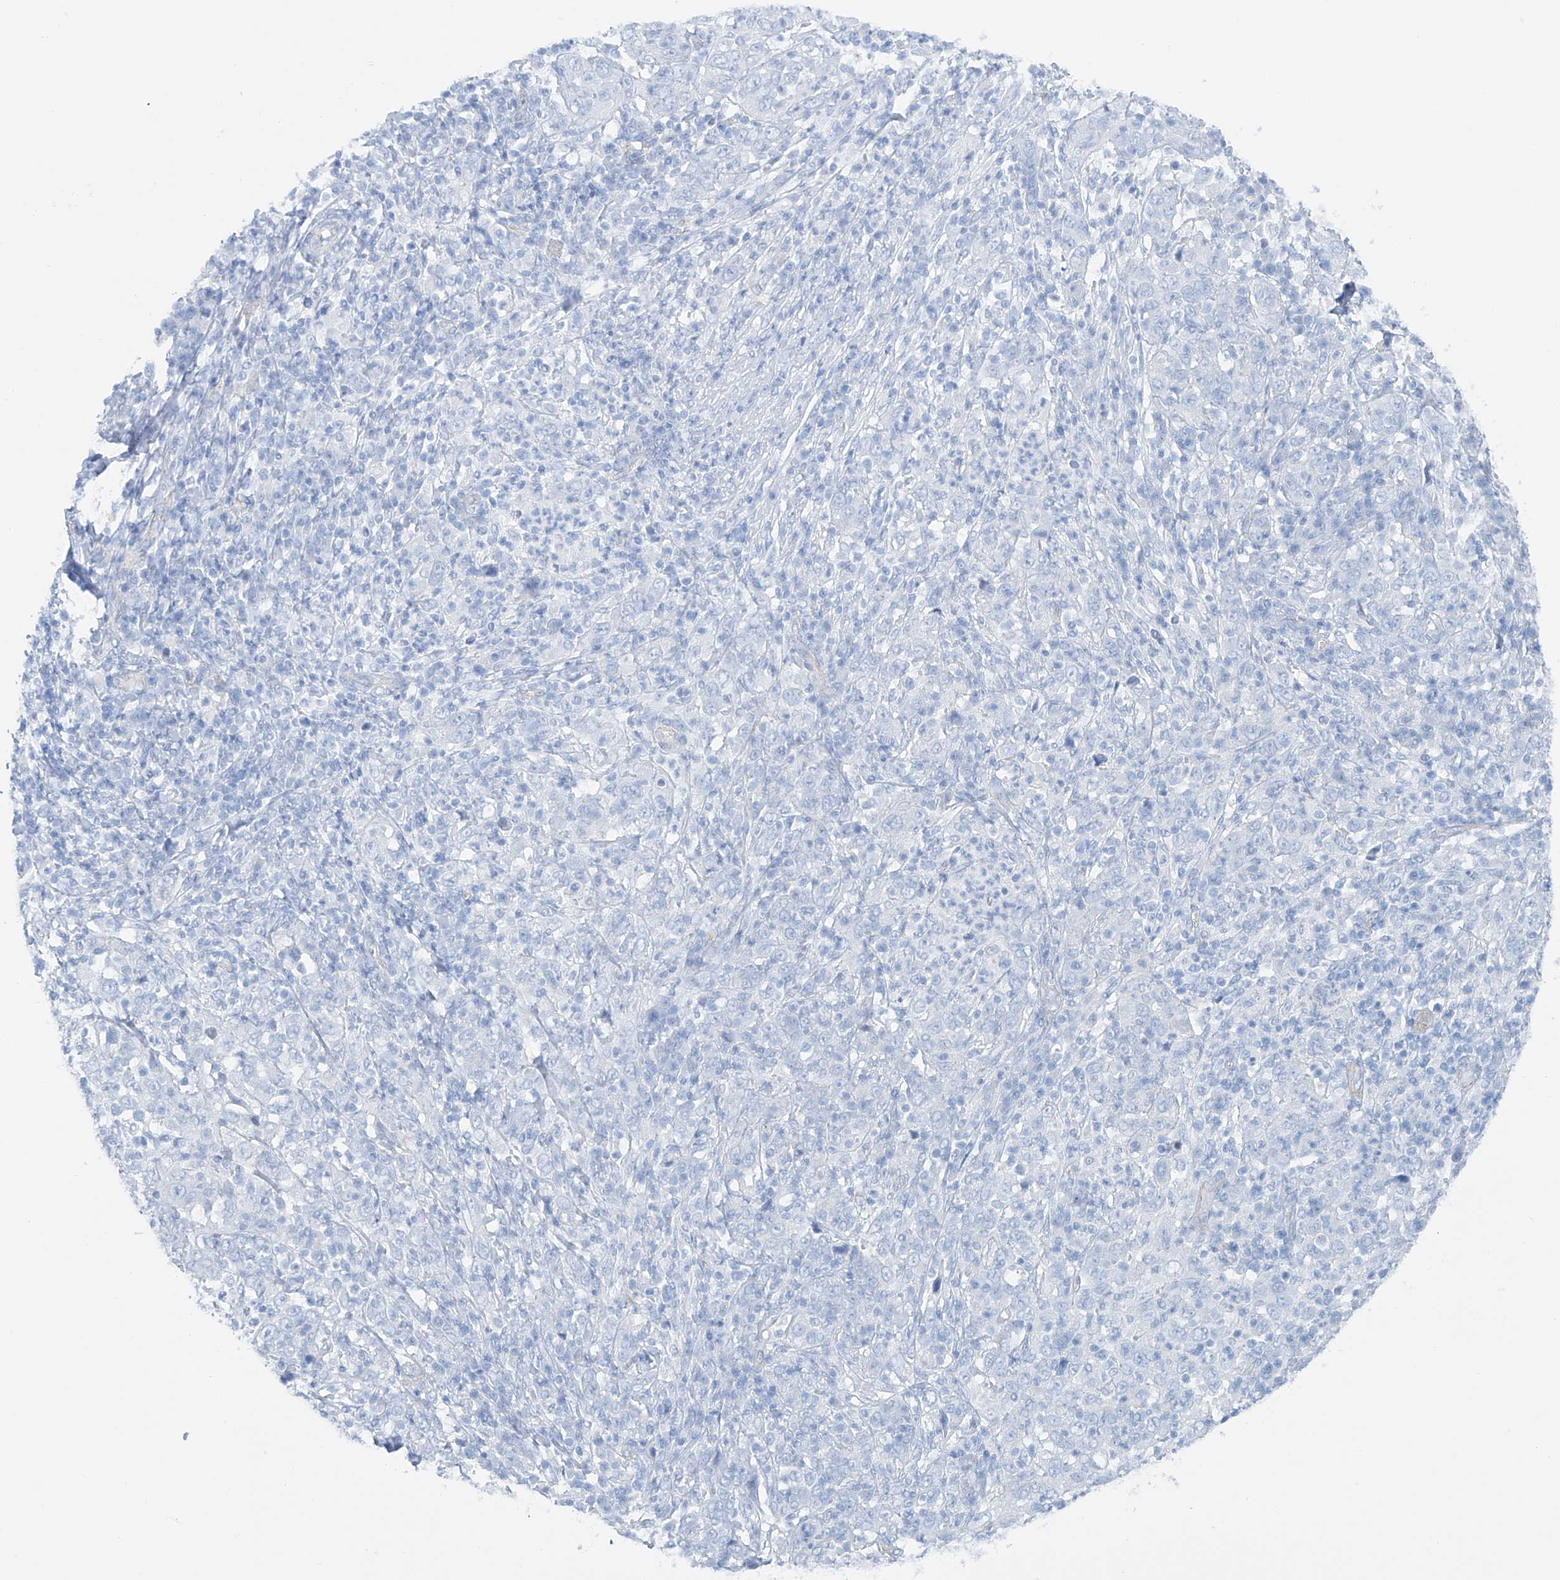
{"staining": {"intensity": "negative", "quantity": "none", "location": "none"}, "tissue": "cervical cancer", "cell_type": "Tumor cells", "image_type": "cancer", "snomed": [{"axis": "morphology", "description": "Squamous cell carcinoma, NOS"}, {"axis": "topography", "description": "Cervix"}], "caption": "Immunohistochemistry (IHC) photomicrograph of human cervical cancer stained for a protein (brown), which demonstrates no expression in tumor cells. (DAB (3,3'-diaminobenzidine) immunohistochemistry (IHC) with hematoxylin counter stain).", "gene": "MAGI1", "patient": {"sex": "female", "age": 46}}